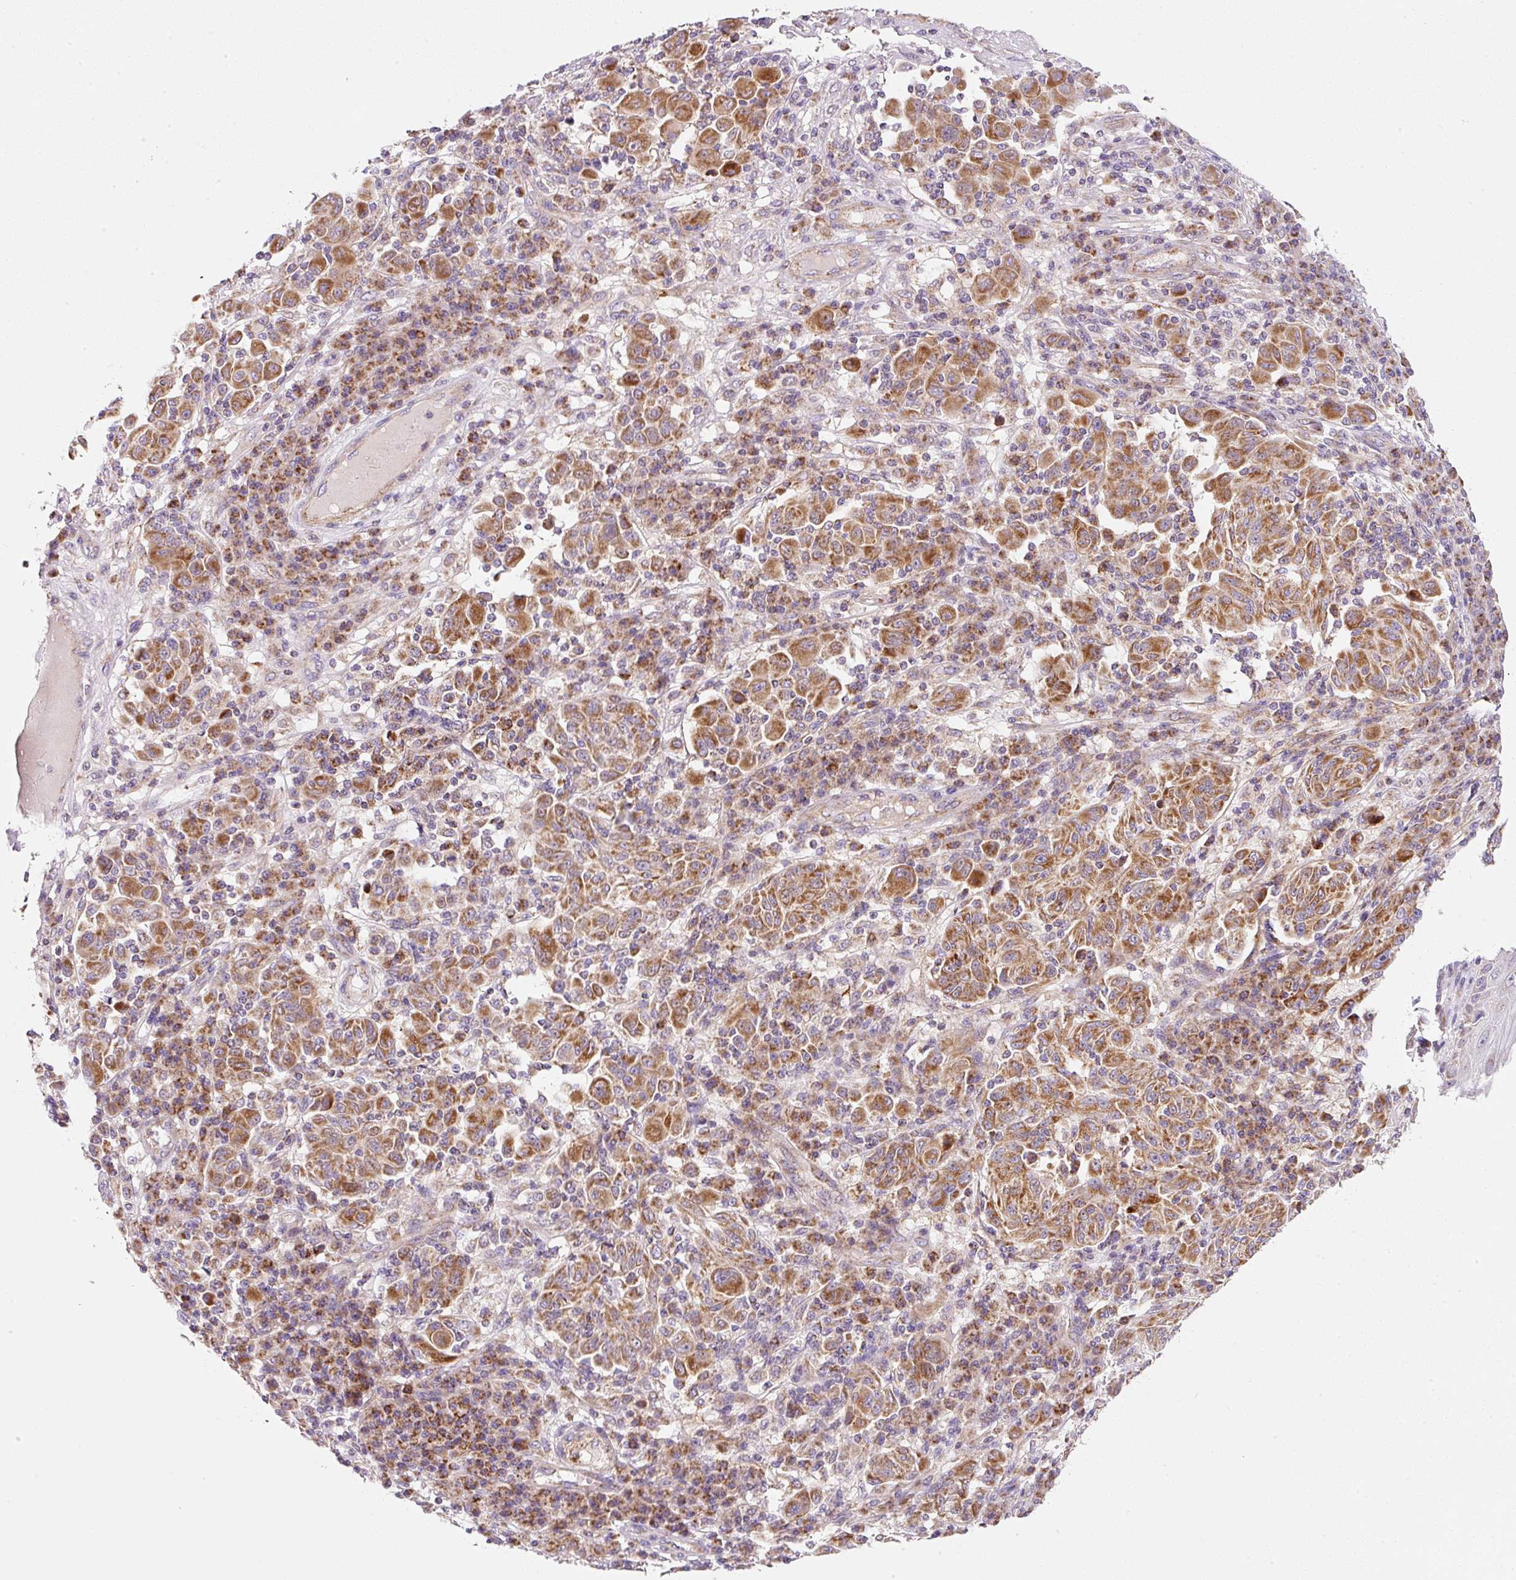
{"staining": {"intensity": "strong", "quantity": ">75%", "location": "cytoplasmic/membranous"}, "tissue": "melanoma", "cell_type": "Tumor cells", "image_type": "cancer", "snomed": [{"axis": "morphology", "description": "Malignant melanoma, NOS"}, {"axis": "topography", "description": "Skin"}], "caption": "Tumor cells reveal high levels of strong cytoplasmic/membranous positivity in approximately >75% of cells in human malignant melanoma. The protein is shown in brown color, while the nuclei are stained blue.", "gene": "NDUFA1", "patient": {"sex": "male", "age": 53}}